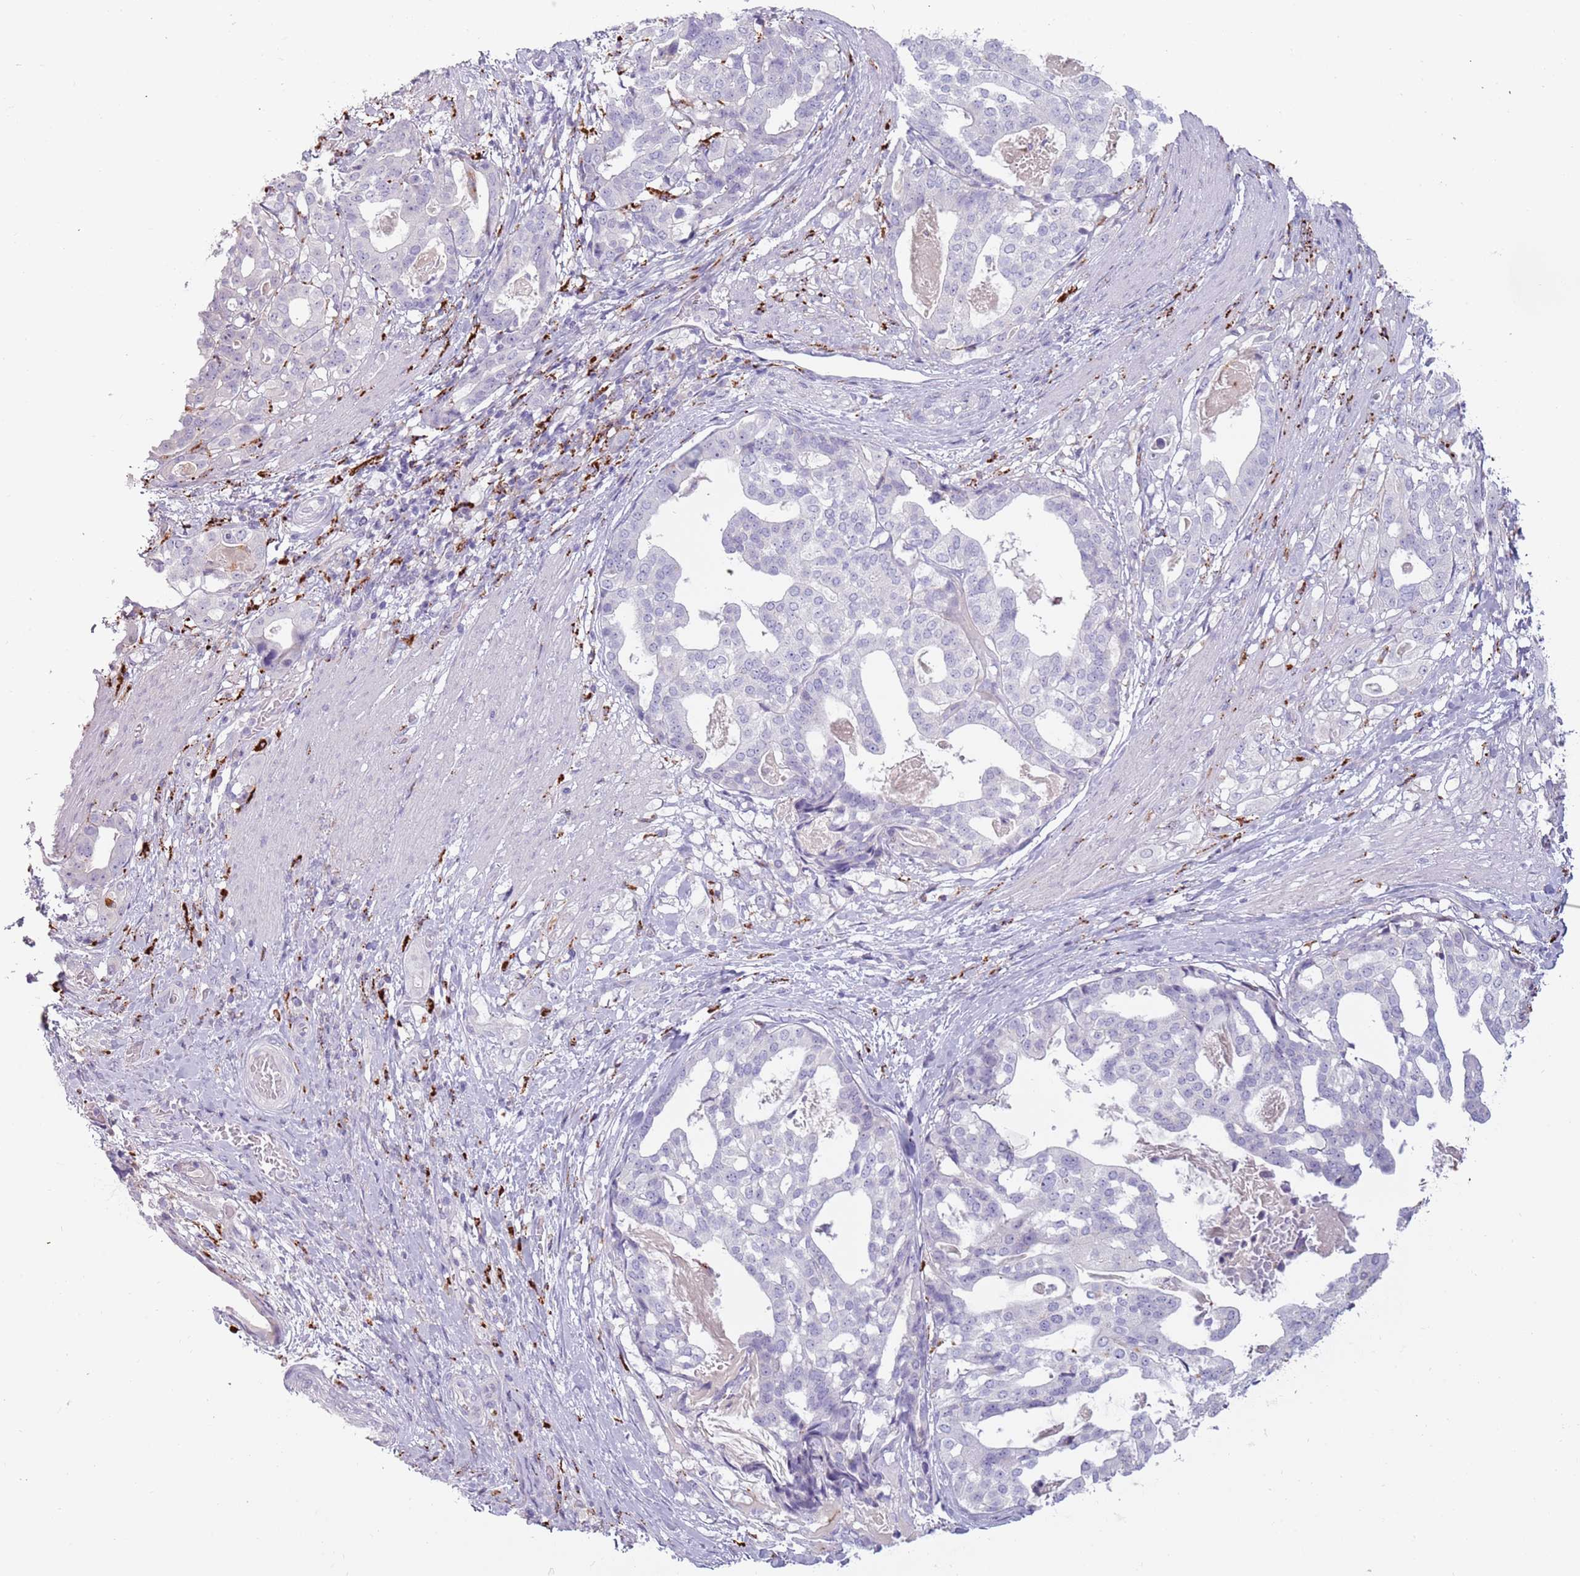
{"staining": {"intensity": "negative", "quantity": "none", "location": "none"}, "tissue": "stomach cancer", "cell_type": "Tumor cells", "image_type": "cancer", "snomed": [{"axis": "morphology", "description": "Adenocarcinoma, NOS"}, {"axis": "topography", "description": "Stomach"}], "caption": "Adenocarcinoma (stomach) was stained to show a protein in brown. There is no significant positivity in tumor cells. (Immunohistochemistry, brightfield microscopy, high magnification).", "gene": "NWD2", "patient": {"sex": "male", "age": 48}}